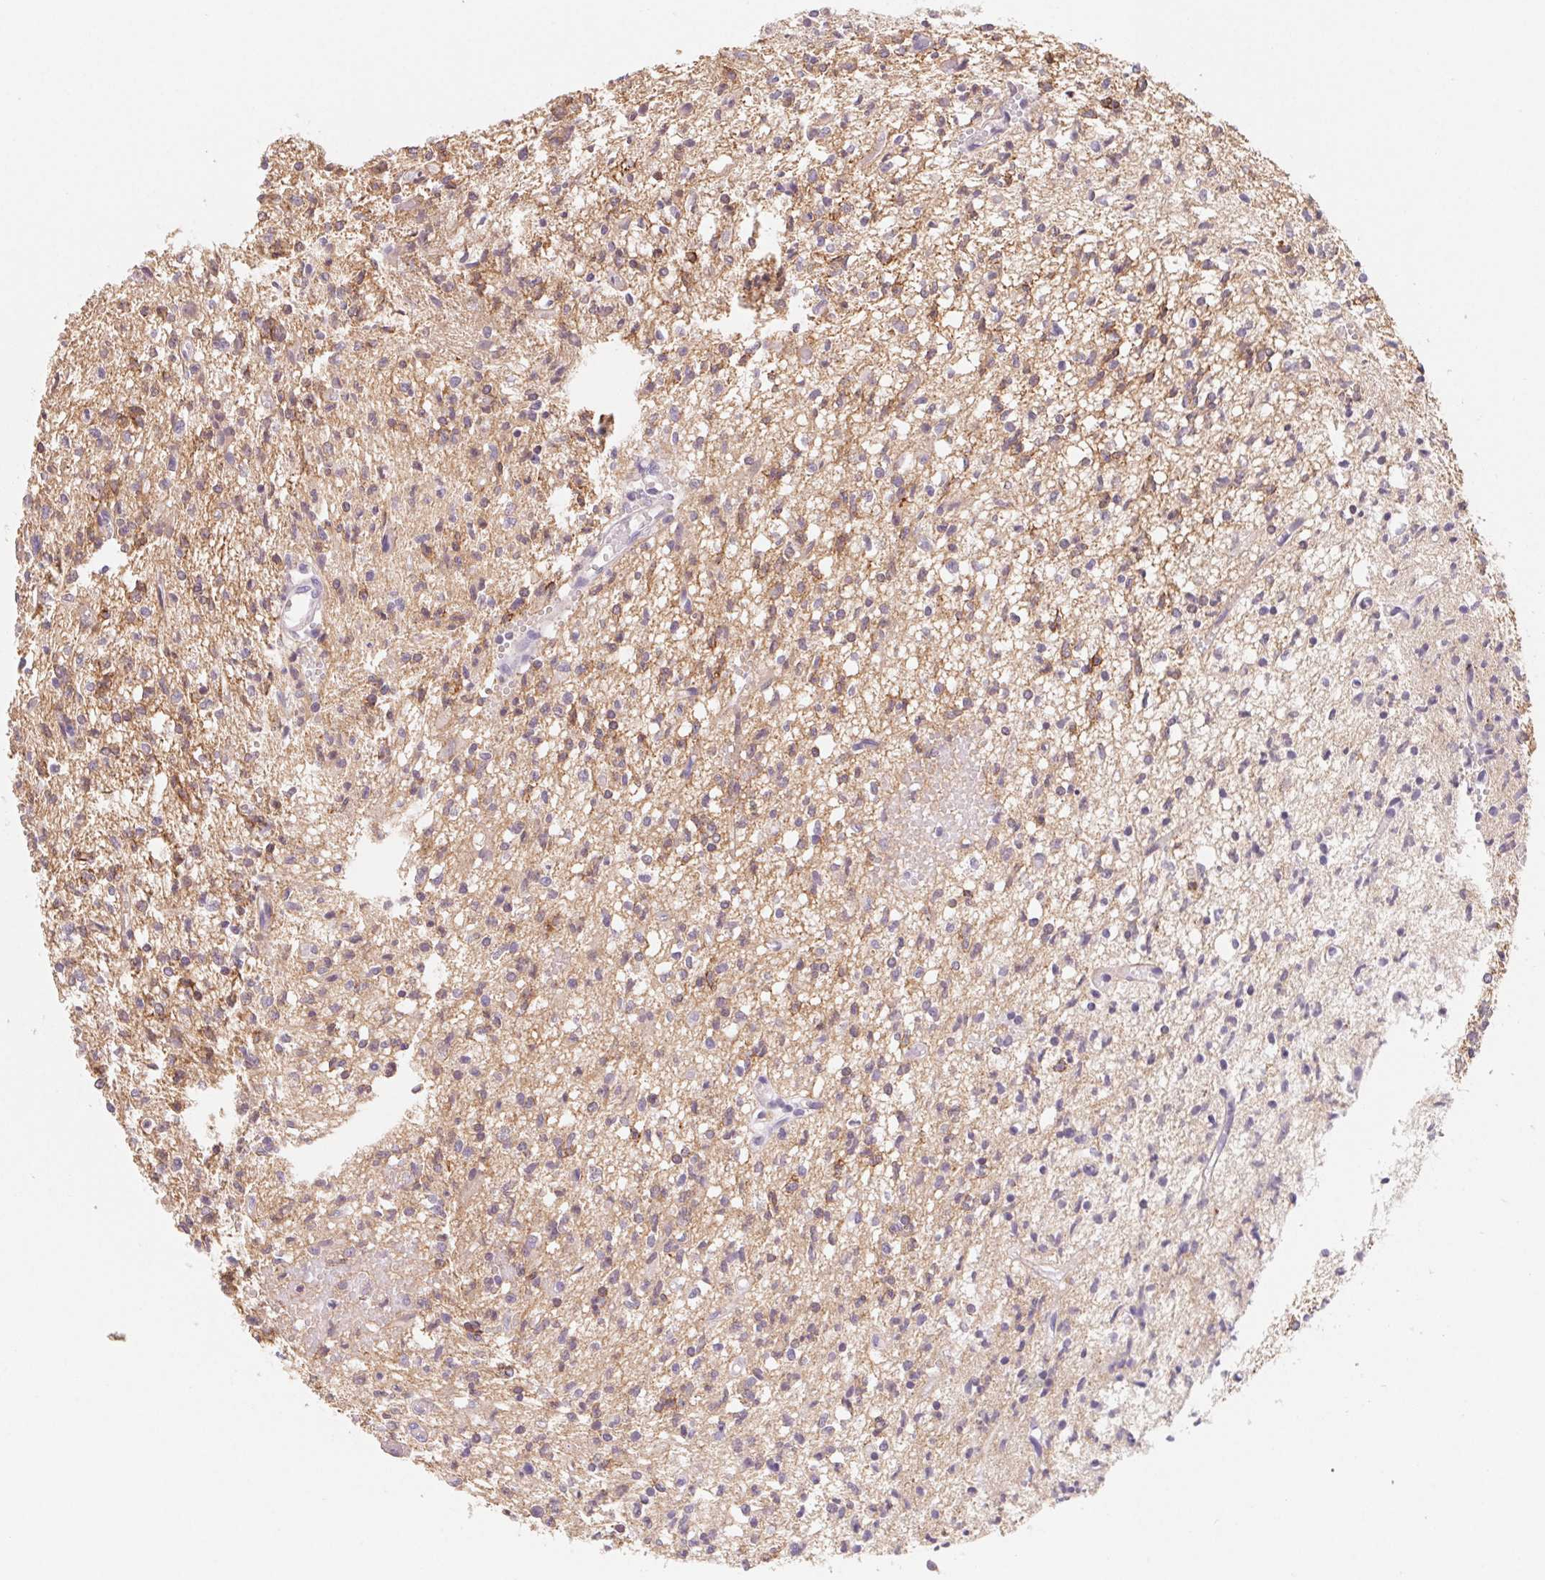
{"staining": {"intensity": "weak", "quantity": "<25%", "location": "cytoplasmic/membranous"}, "tissue": "glioma", "cell_type": "Tumor cells", "image_type": "cancer", "snomed": [{"axis": "morphology", "description": "Glioma, malignant, Low grade"}, {"axis": "topography", "description": "Brain"}], "caption": "High power microscopy image of an IHC image of glioma, revealing no significant staining in tumor cells.", "gene": "CTNND2", "patient": {"sex": "male", "age": 64}}